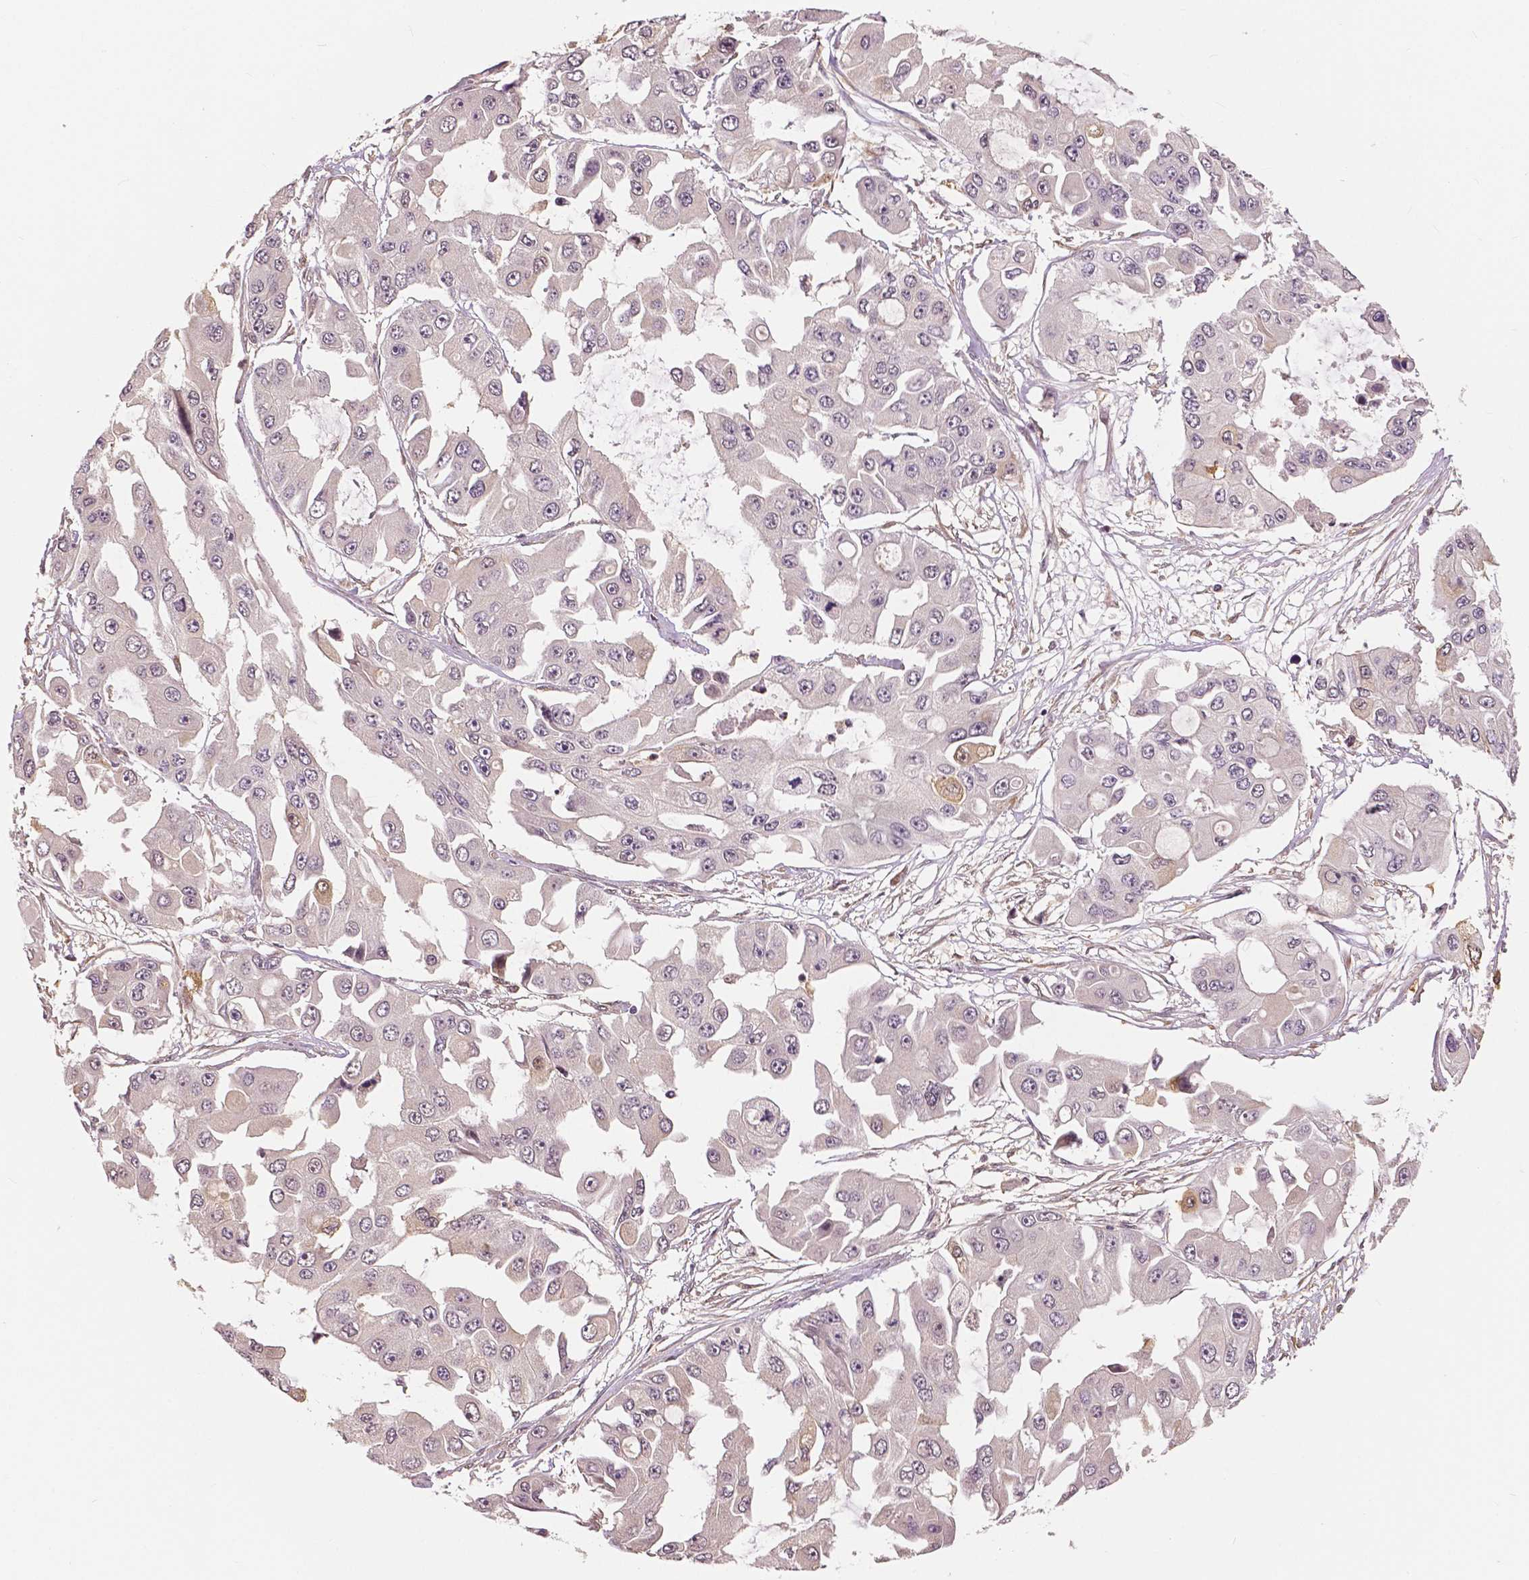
{"staining": {"intensity": "negative", "quantity": "none", "location": "none"}, "tissue": "ovarian cancer", "cell_type": "Tumor cells", "image_type": "cancer", "snomed": [{"axis": "morphology", "description": "Cystadenocarcinoma, serous, NOS"}, {"axis": "topography", "description": "Ovary"}], "caption": "This is a image of immunohistochemistry staining of ovarian cancer, which shows no expression in tumor cells.", "gene": "MAP1LC3B", "patient": {"sex": "female", "age": 56}}